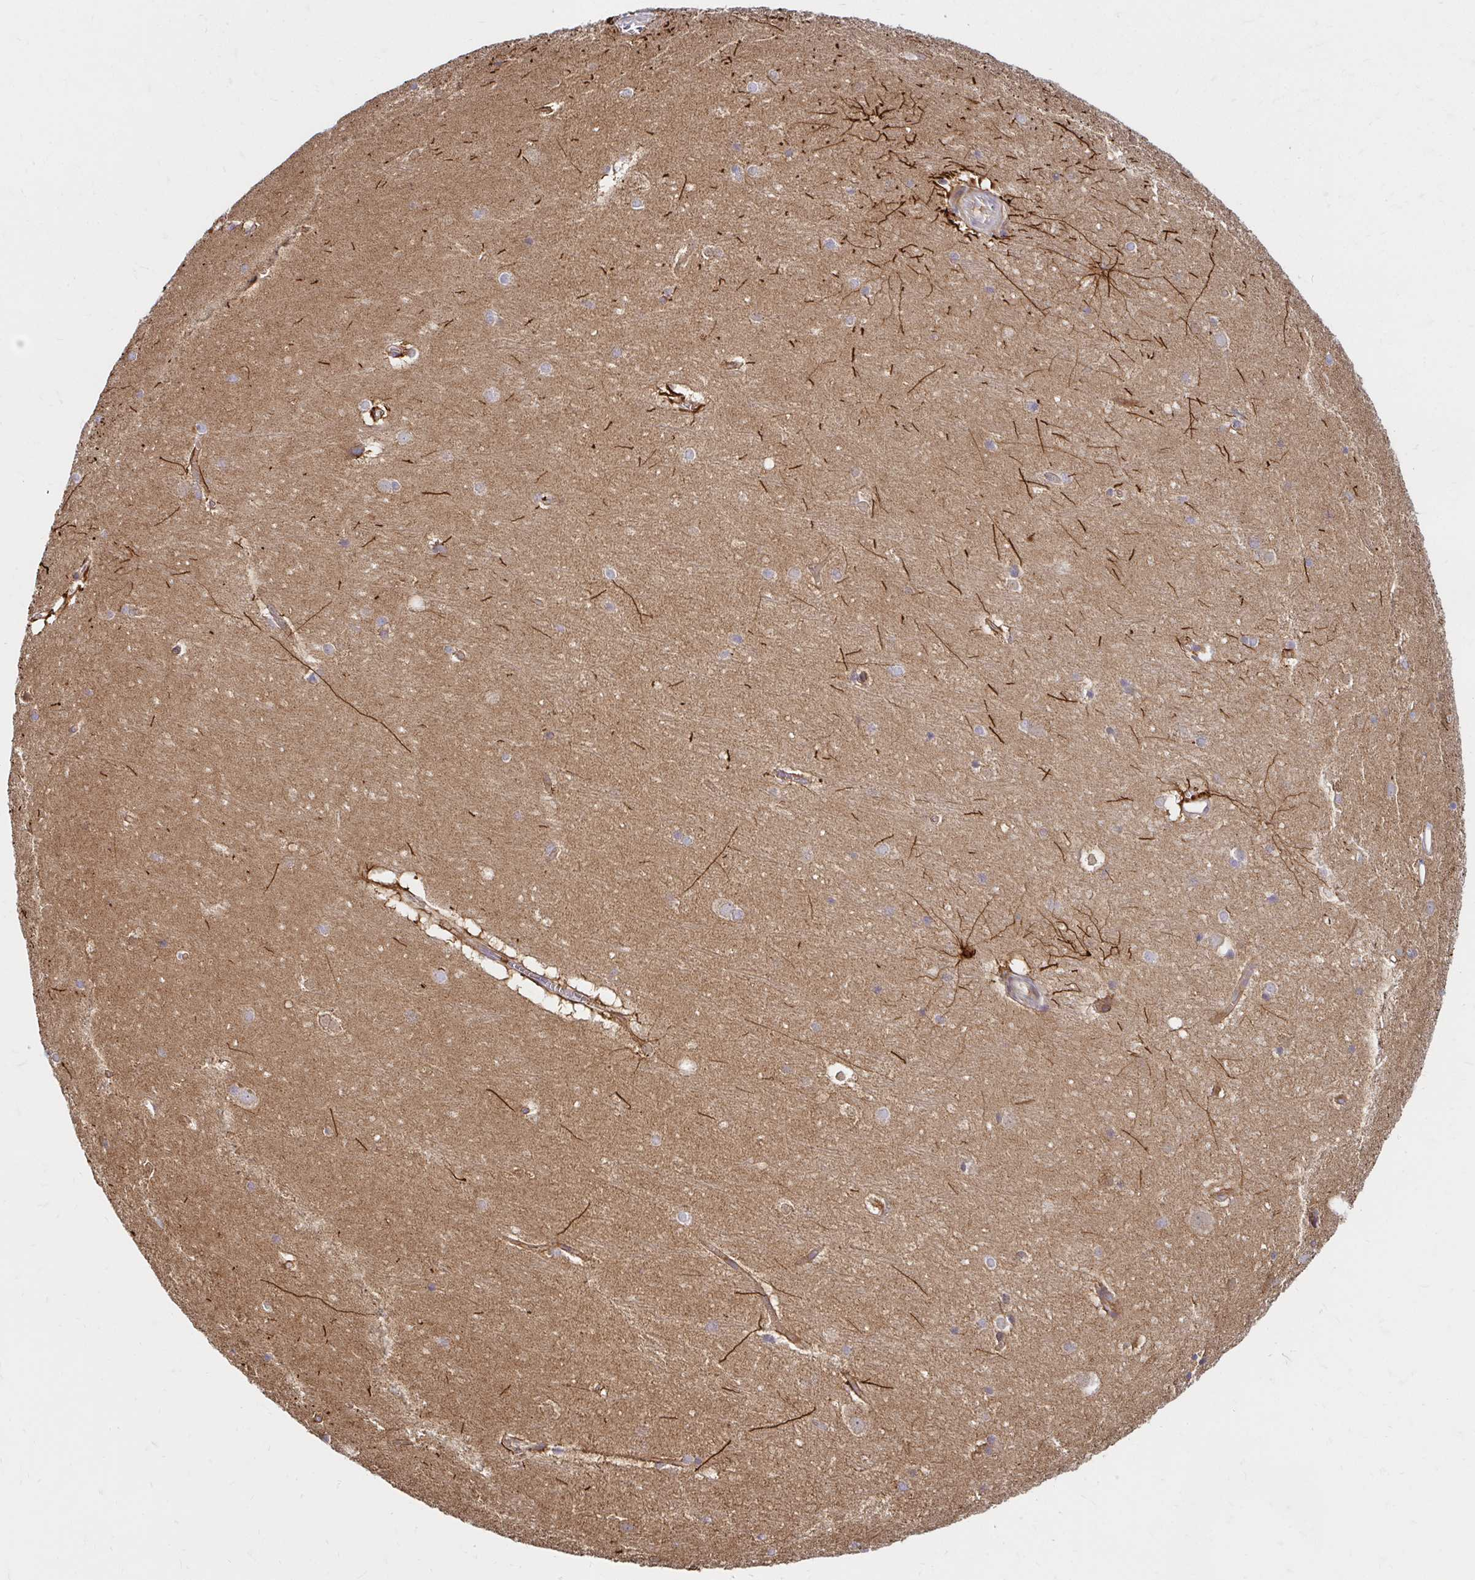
{"staining": {"intensity": "strong", "quantity": "<25%", "location": "cytoplasmic/membranous"}, "tissue": "hippocampus", "cell_type": "Glial cells", "image_type": "normal", "snomed": [{"axis": "morphology", "description": "Normal tissue, NOS"}, {"axis": "topography", "description": "Cerebral cortex"}, {"axis": "topography", "description": "Hippocampus"}], "caption": "This micrograph displays immunohistochemistry staining of normal human hippocampus, with medium strong cytoplasmic/membranous positivity in about <25% of glial cells.", "gene": "ITGA2", "patient": {"sex": "female", "age": 19}}